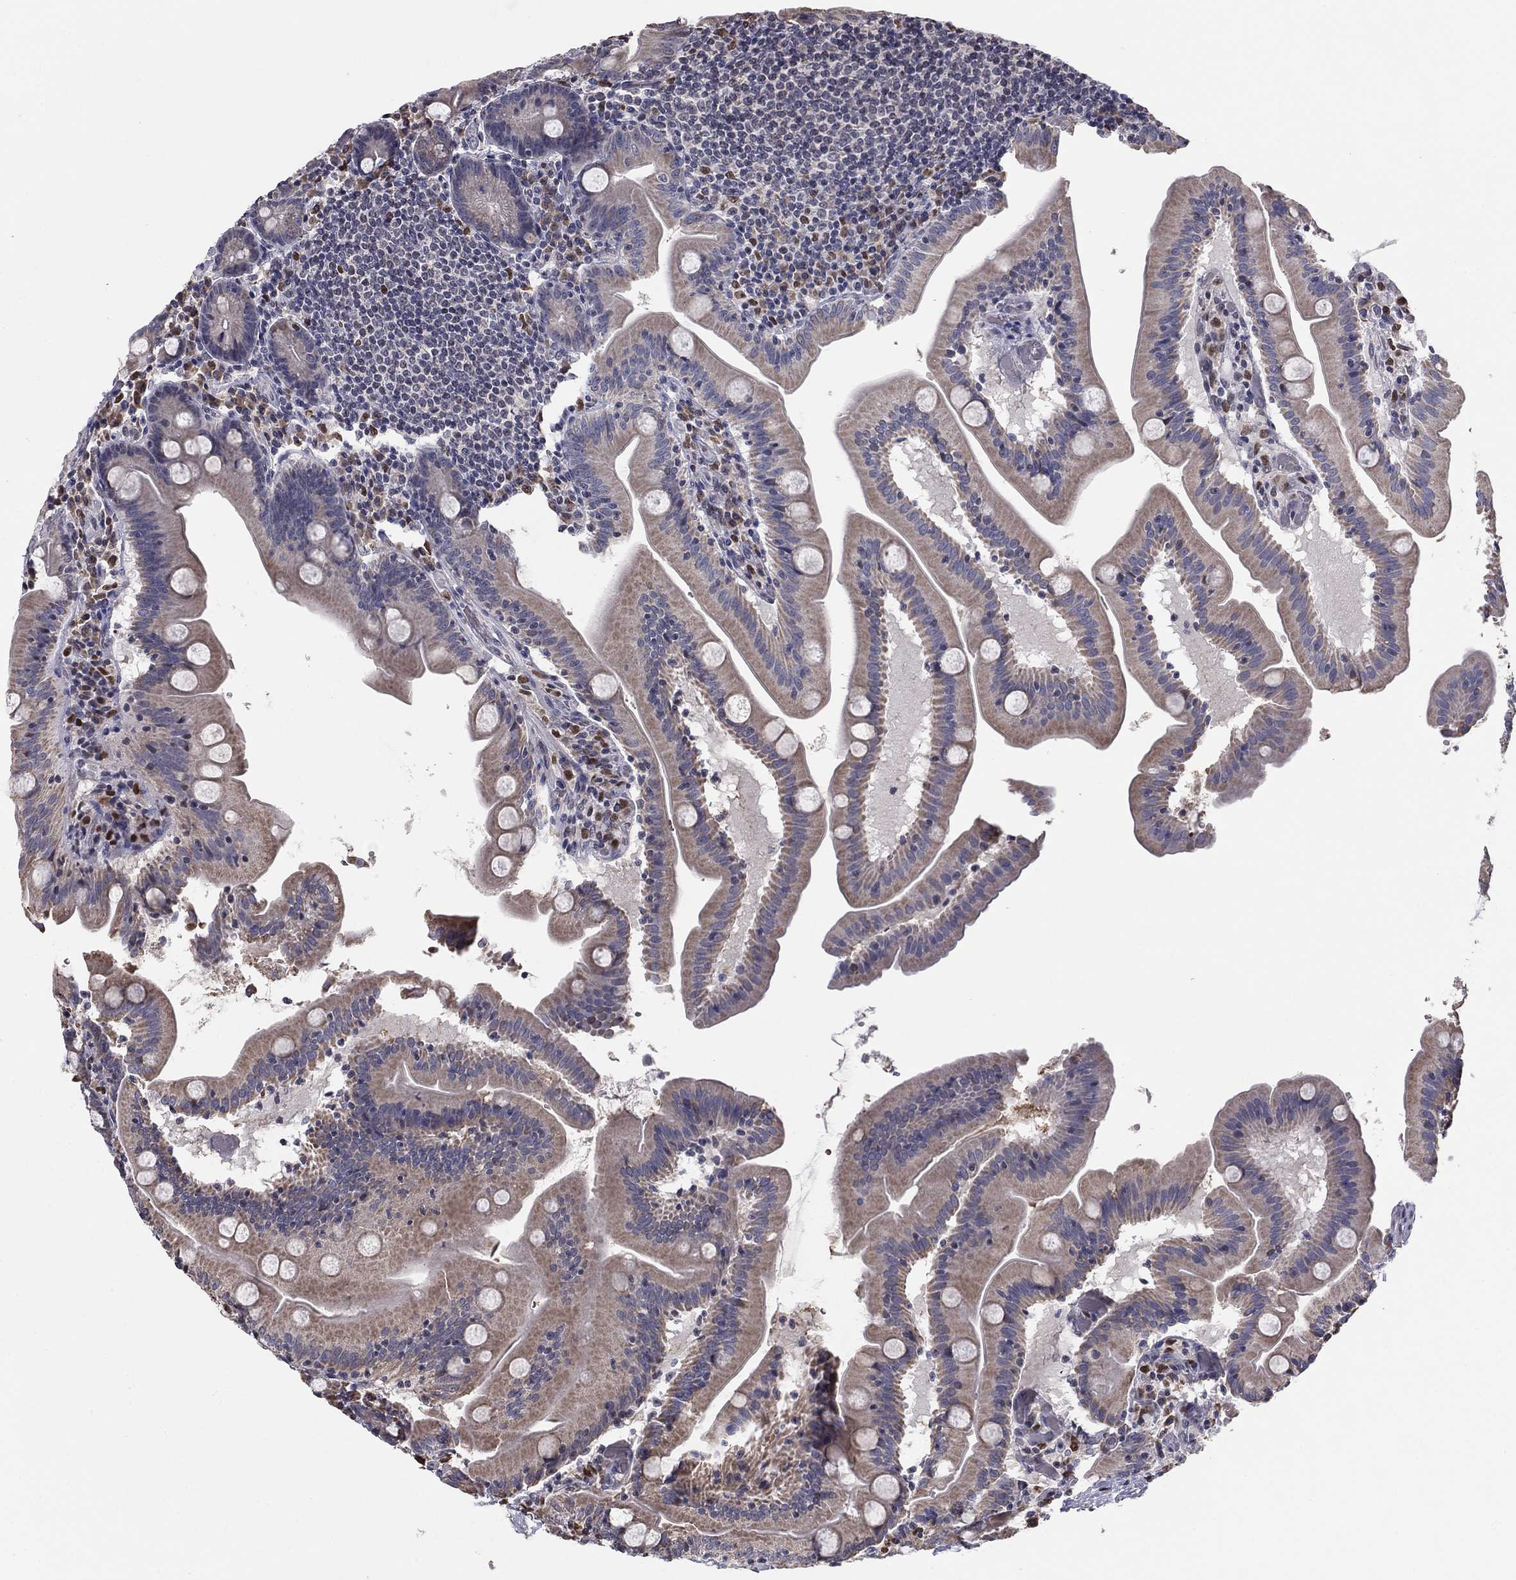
{"staining": {"intensity": "weak", "quantity": "25%-75%", "location": "cytoplasmic/membranous"}, "tissue": "small intestine", "cell_type": "Glandular cells", "image_type": "normal", "snomed": [{"axis": "morphology", "description": "Normal tissue, NOS"}, {"axis": "topography", "description": "Small intestine"}], "caption": "A high-resolution image shows IHC staining of benign small intestine, which displays weak cytoplasmic/membranous positivity in approximately 25%-75% of glandular cells.", "gene": "HSPB2", "patient": {"sex": "male", "age": 37}}